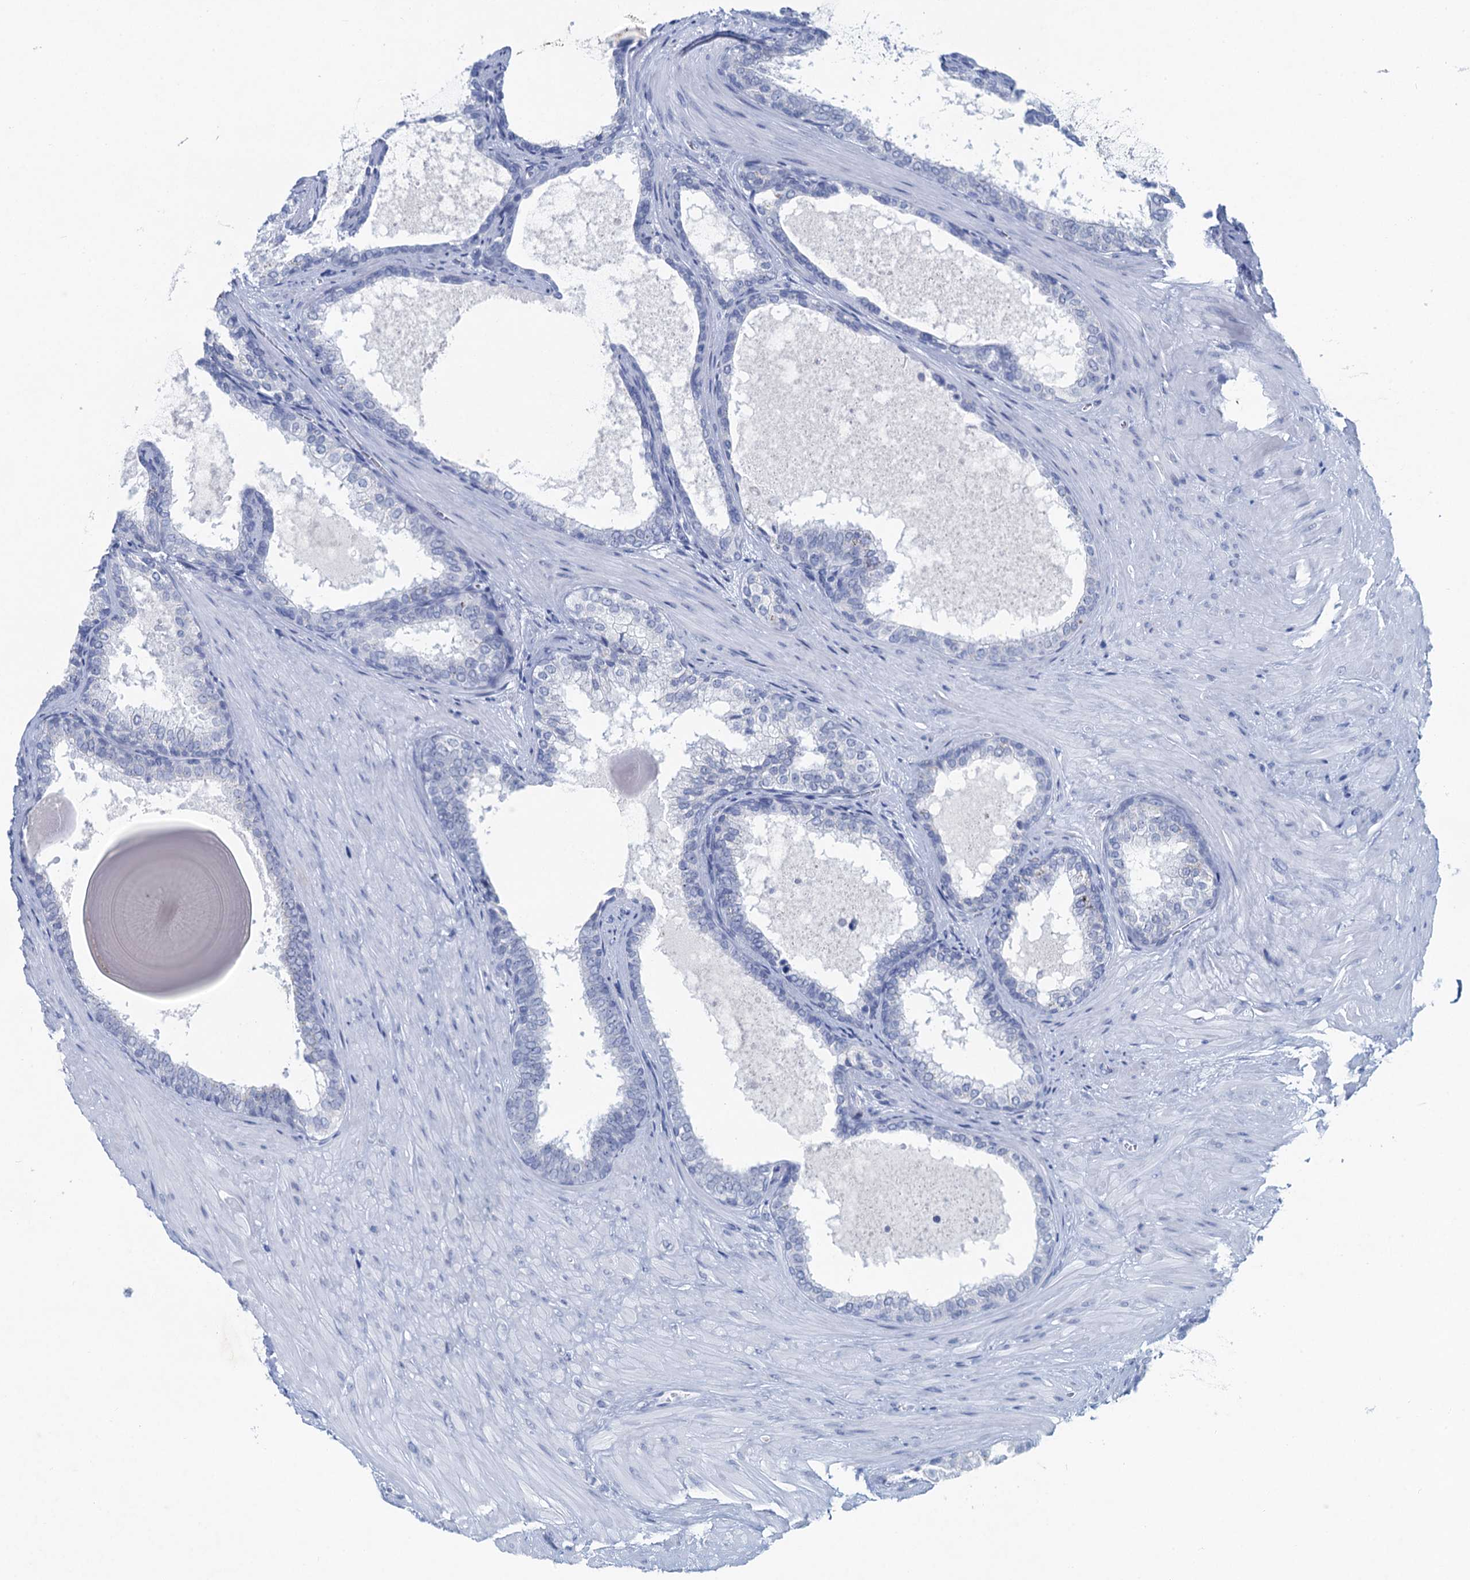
{"staining": {"intensity": "negative", "quantity": "none", "location": "none"}, "tissue": "prostate cancer", "cell_type": "Tumor cells", "image_type": "cancer", "snomed": [{"axis": "morphology", "description": "Adenocarcinoma, High grade"}, {"axis": "topography", "description": "Prostate"}], "caption": "Tumor cells are negative for brown protein staining in prostate cancer. (Brightfield microscopy of DAB immunohistochemistry (IHC) at high magnification).", "gene": "HAPSTR1", "patient": {"sex": "male", "age": 65}}